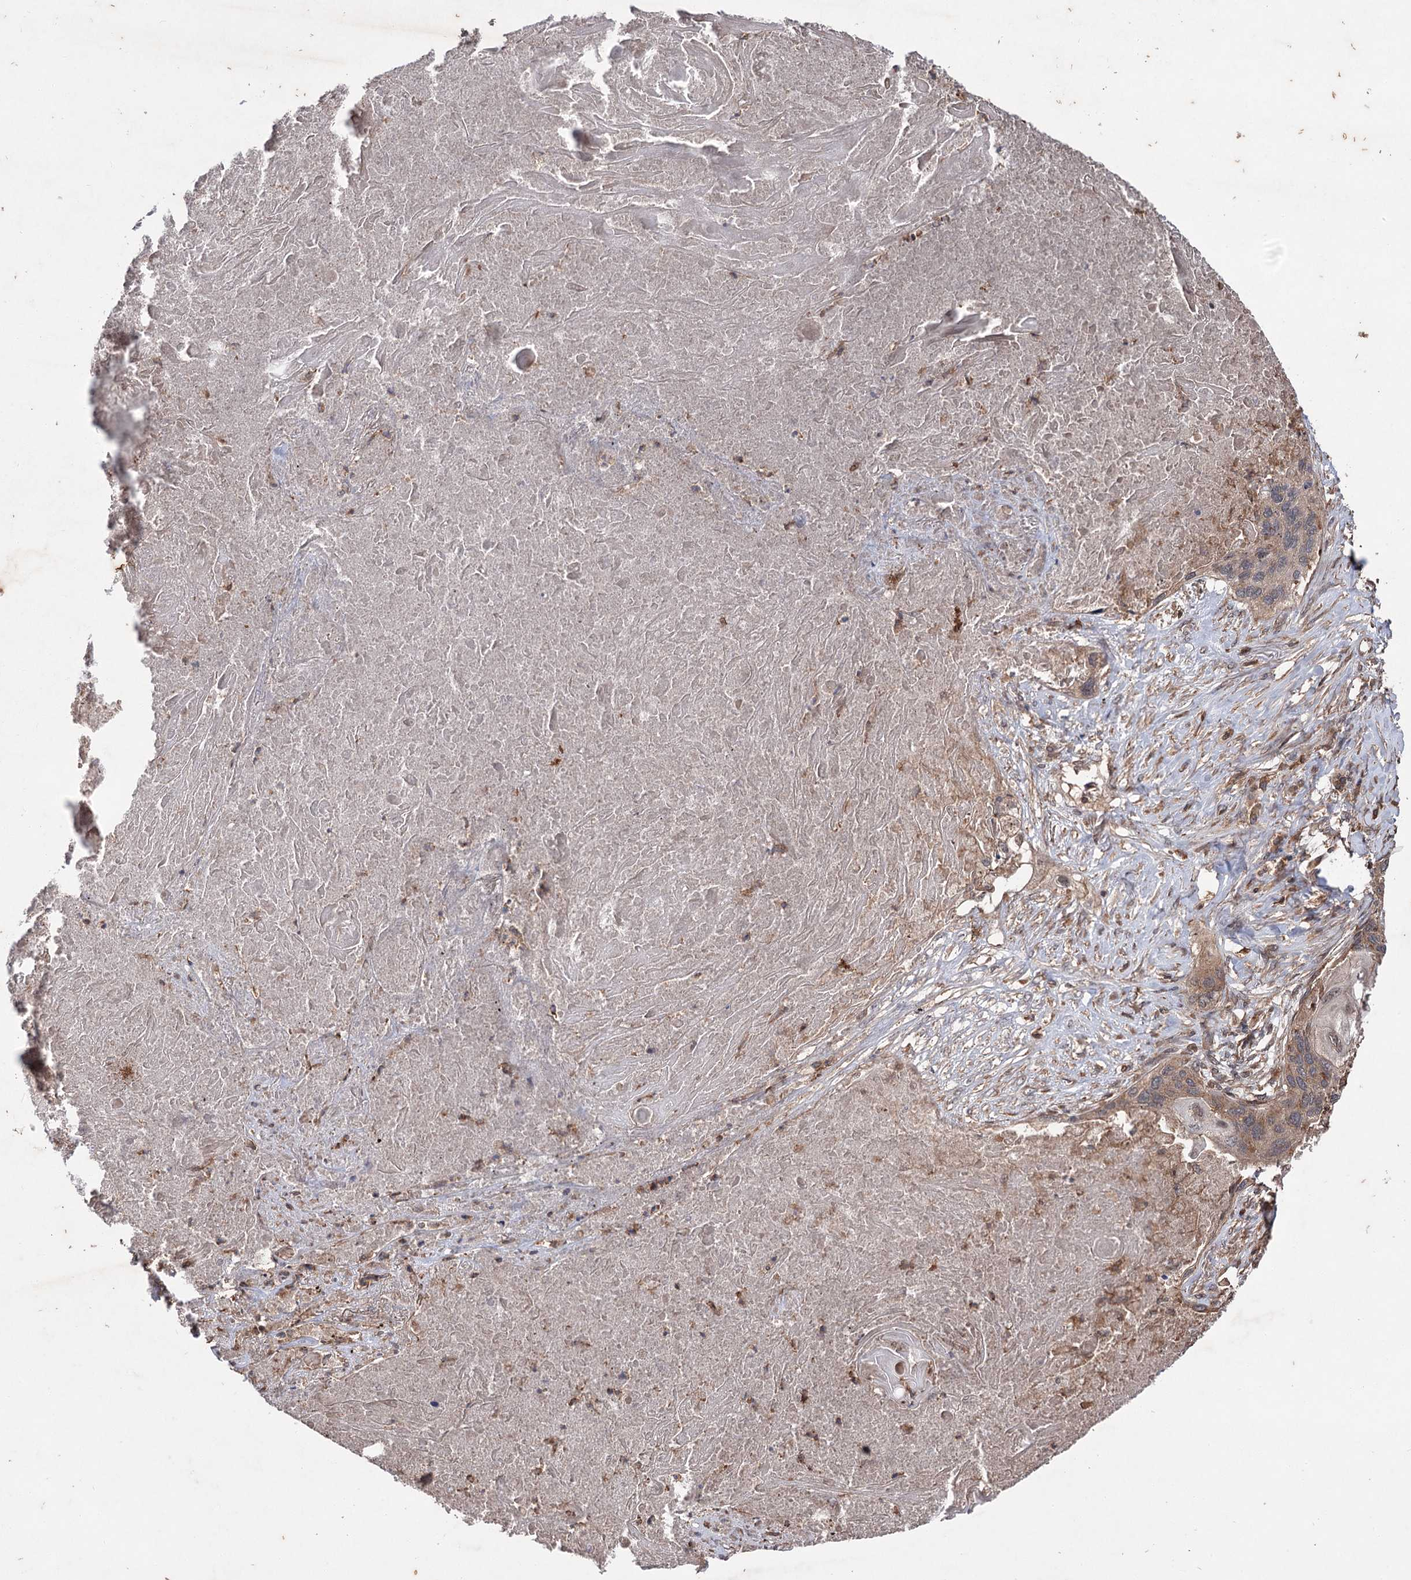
{"staining": {"intensity": "weak", "quantity": "25%-75%", "location": "cytoplasmic/membranous"}, "tissue": "lung cancer", "cell_type": "Tumor cells", "image_type": "cancer", "snomed": [{"axis": "morphology", "description": "Squamous cell carcinoma, NOS"}, {"axis": "topography", "description": "Lung"}], "caption": "Approximately 25%-75% of tumor cells in lung cancer exhibit weak cytoplasmic/membranous protein positivity as visualized by brown immunohistochemical staining.", "gene": "ADK", "patient": {"sex": "female", "age": 63}}